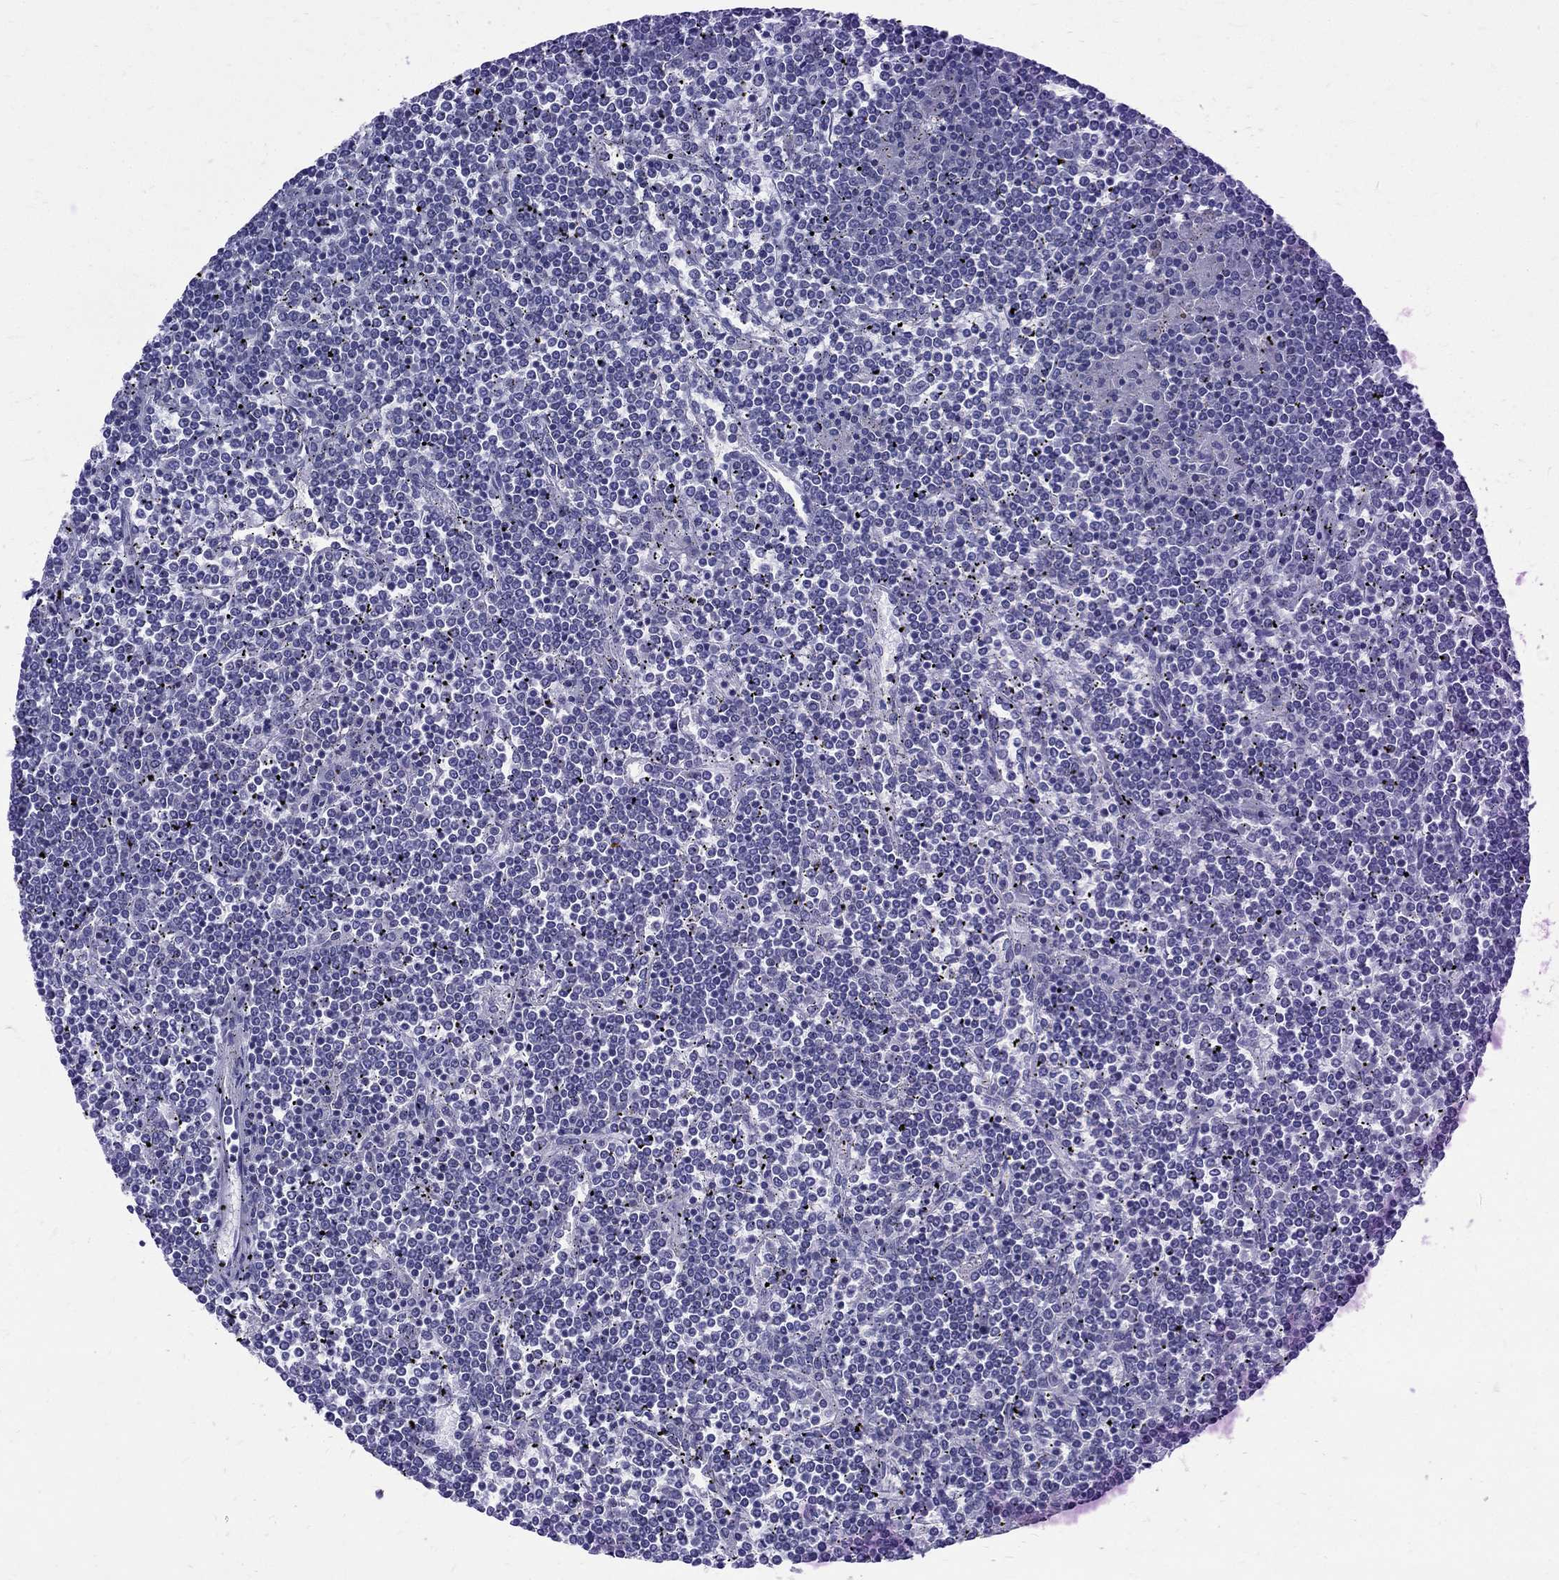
{"staining": {"intensity": "negative", "quantity": "none", "location": "none"}, "tissue": "lymphoma", "cell_type": "Tumor cells", "image_type": "cancer", "snomed": [{"axis": "morphology", "description": "Malignant lymphoma, non-Hodgkin's type, Low grade"}, {"axis": "topography", "description": "Spleen"}], "caption": "IHC of malignant lymphoma, non-Hodgkin's type (low-grade) demonstrates no expression in tumor cells. Nuclei are stained in blue.", "gene": "MAGEB6", "patient": {"sex": "female", "age": 19}}